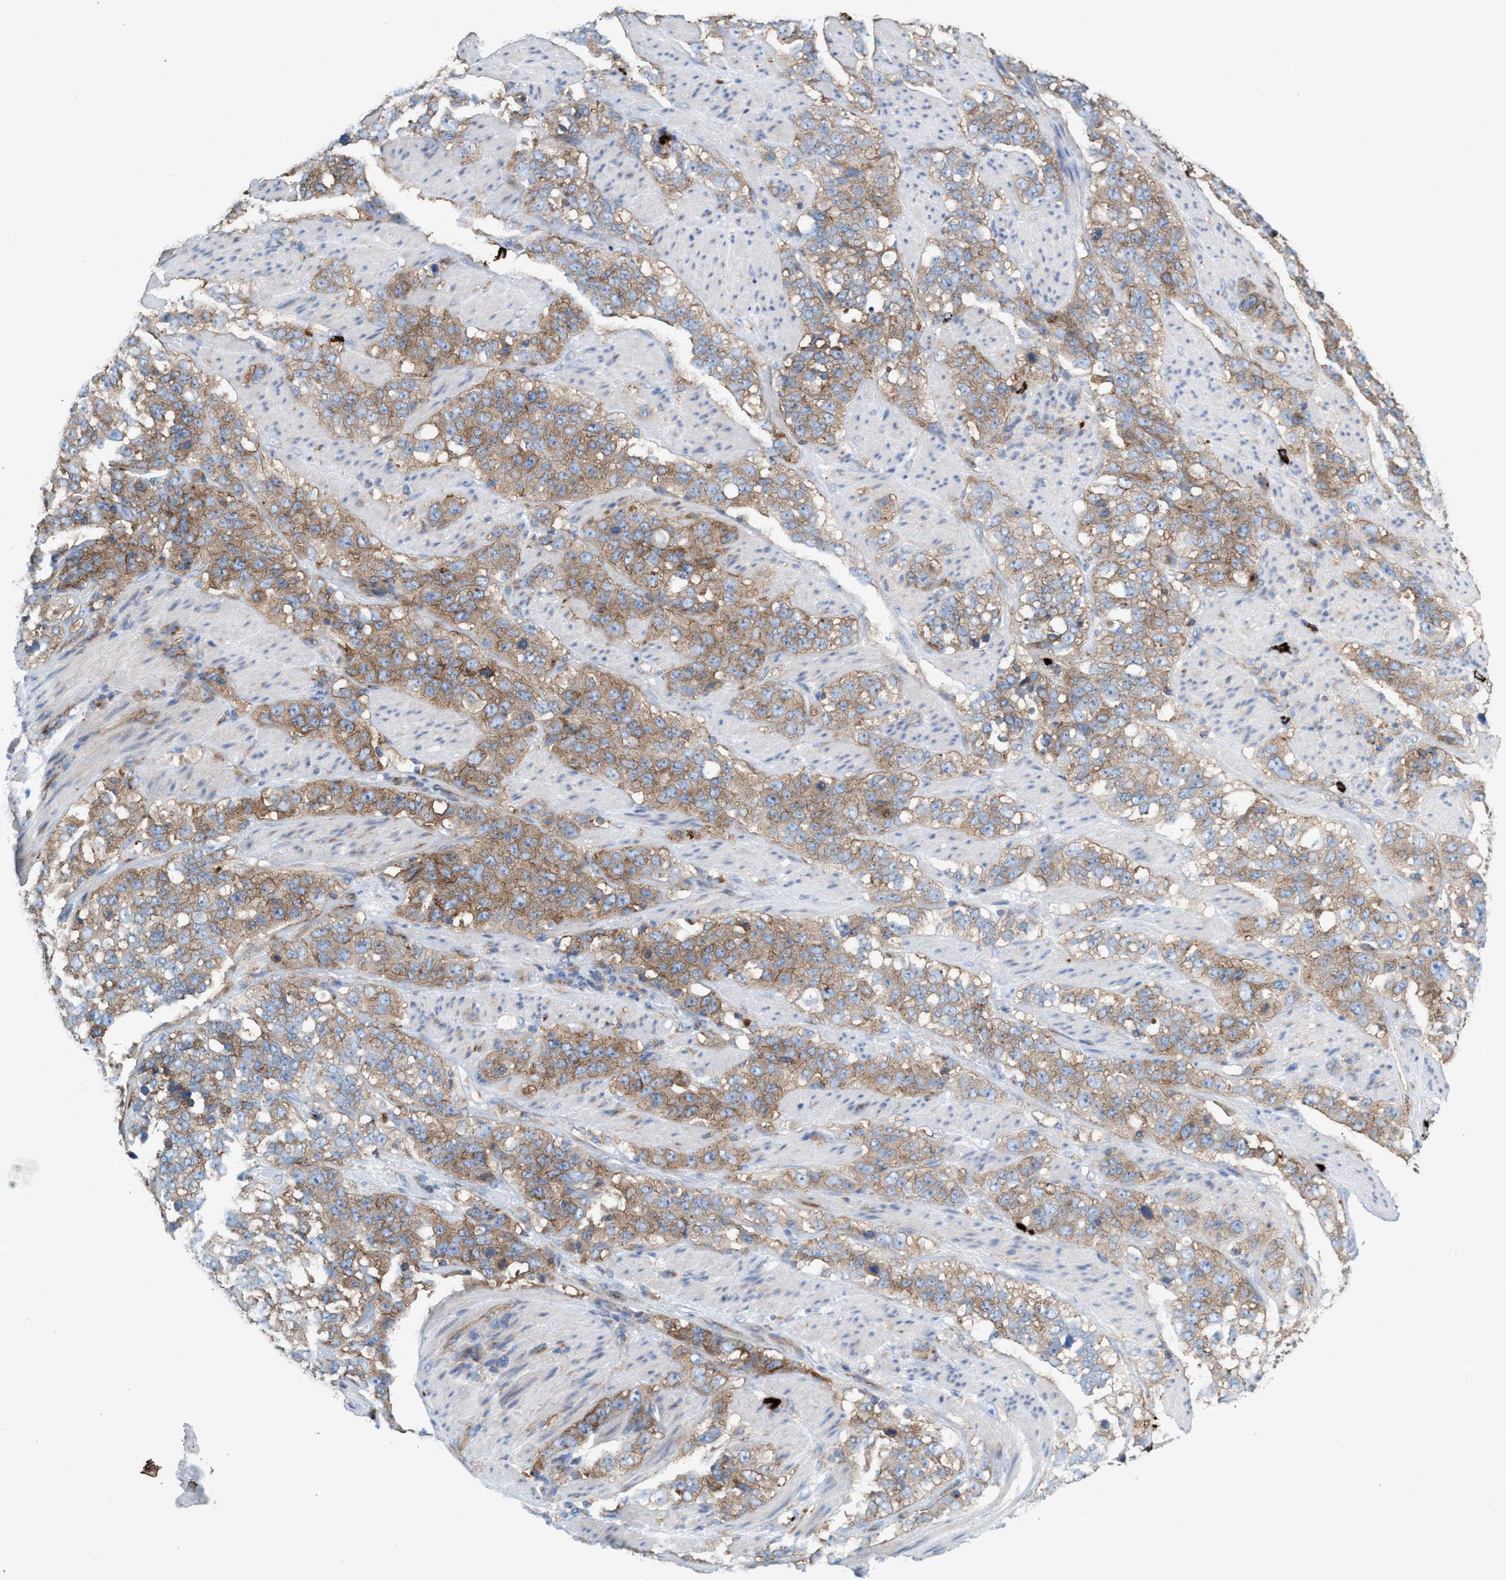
{"staining": {"intensity": "weak", "quantity": ">75%", "location": "cytoplasmic/membranous"}, "tissue": "stomach cancer", "cell_type": "Tumor cells", "image_type": "cancer", "snomed": [{"axis": "morphology", "description": "Adenocarcinoma, NOS"}, {"axis": "topography", "description": "Stomach"}], "caption": "Stomach cancer (adenocarcinoma) stained with IHC reveals weak cytoplasmic/membranous positivity in about >75% of tumor cells.", "gene": "NYAP1", "patient": {"sex": "male", "age": 48}}